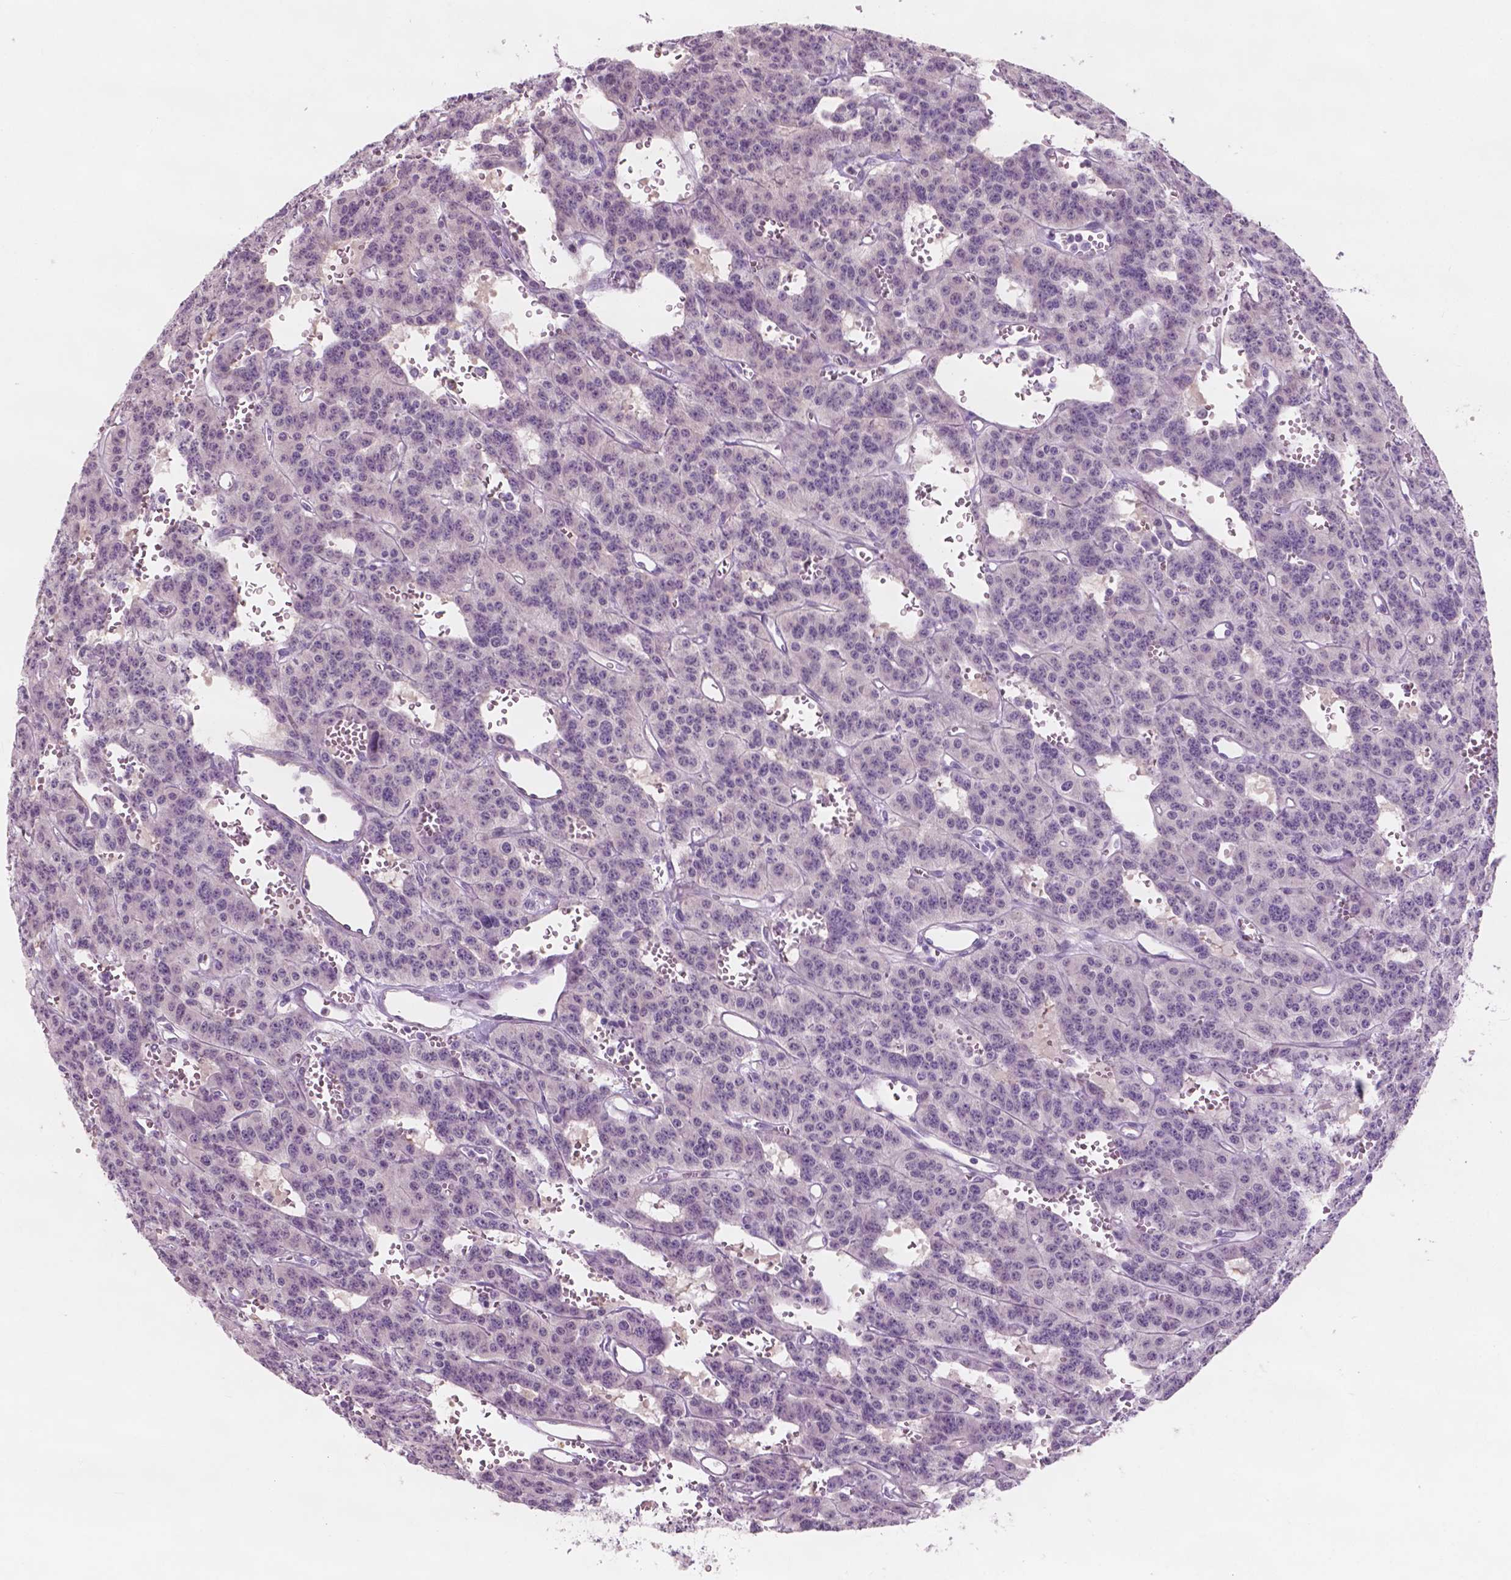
{"staining": {"intensity": "negative", "quantity": "none", "location": "none"}, "tissue": "carcinoid", "cell_type": "Tumor cells", "image_type": "cancer", "snomed": [{"axis": "morphology", "description": "Carcinoid, malignant, NOS"}, {"axis": "topography", "description": "Lung"}], "caption": "DAB immunohistochemical staining of carcinoid displays no significant staining in tumor cells.", "gene": "AWAT1", "patient": {"sex": "female", "age": 71}}